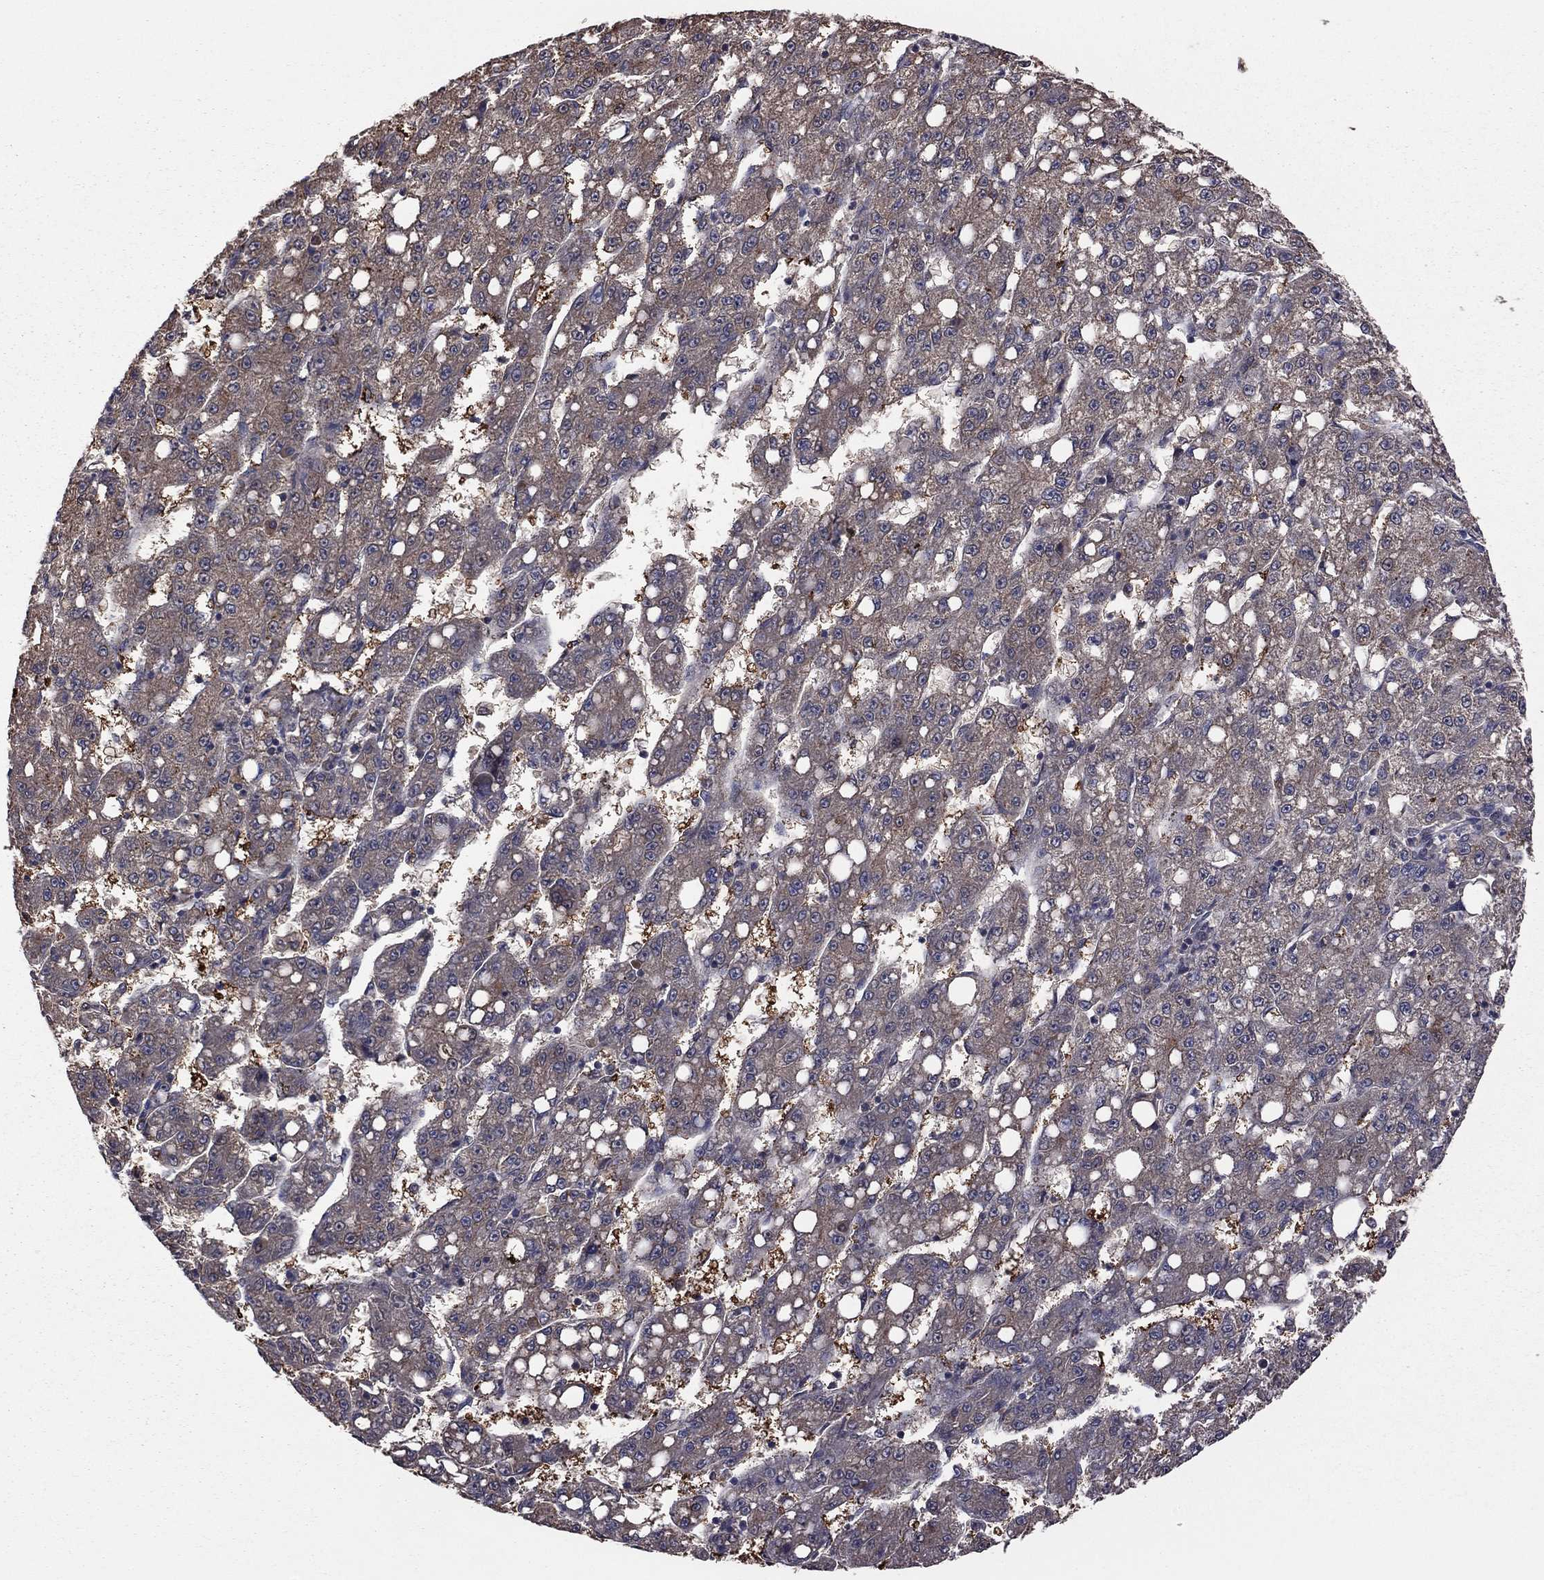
{"staining": {"intensity": "moderate", "quantity": "25%-75%", "location": "cytoplasmic/membranous"}, "tissue": "liver cancer", "cell_type": "Tumor cells", "image_type": "cancer", "snomed": [{"axis": "morphology", "description": "Carcinoma, Hepatocellular, NOS"}, {"axis": "topography", "description": "Liver"}], "caption": "A micrograph of human hepatocellular carcinoma (liver) stained for a protein exhibits moderate cytoplasmic/membranous brown staining in tumor cells.", "gene": "TSNARE1", "patient": {"sex": "female", "age": 65}}